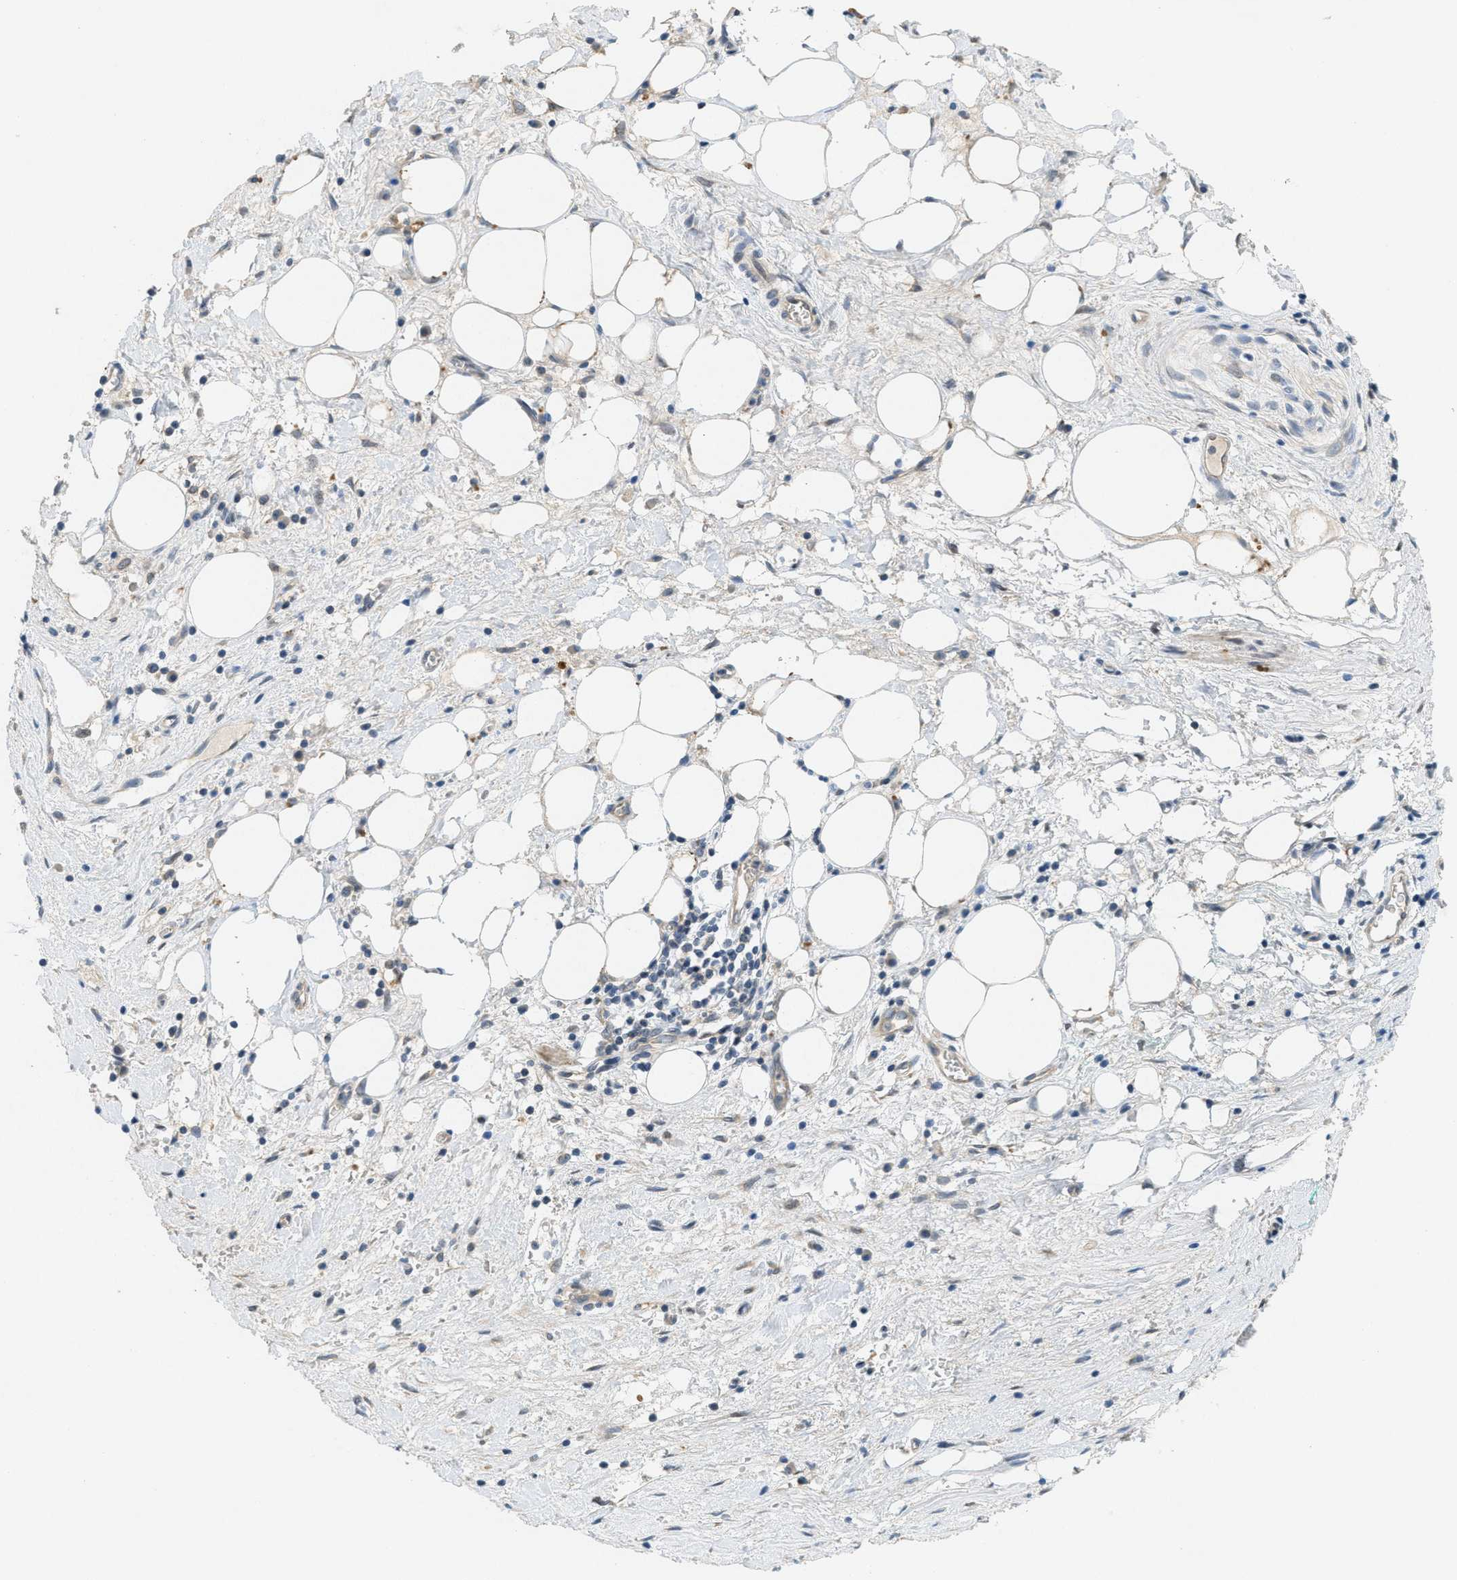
{"staining": {"intensity": "negative", "quantity": "none", "location": "none"}, "tissue": "pancreatic cancer", "cell_type": "Tumor cells", "image_type": "cancer", "snomed": [{"axis": "morphology", "description": "Adenocarcinoma, NOS"}, {"axis": "topography", "description": "Pancreas"}], "caption": "DAB (3,3'-diaminobenzidine) immunohistochemical staining of pancreatic cancer (adenocarcinoma) exhibits no significant positivity in tumor cells. (Stains: DAB IHC with hematoxylin counter stain, Microscopy: brightfield microscopy at high magnification).", "gene": "SIGMAR1", "patient": {"sex": "female", "age": 70}}